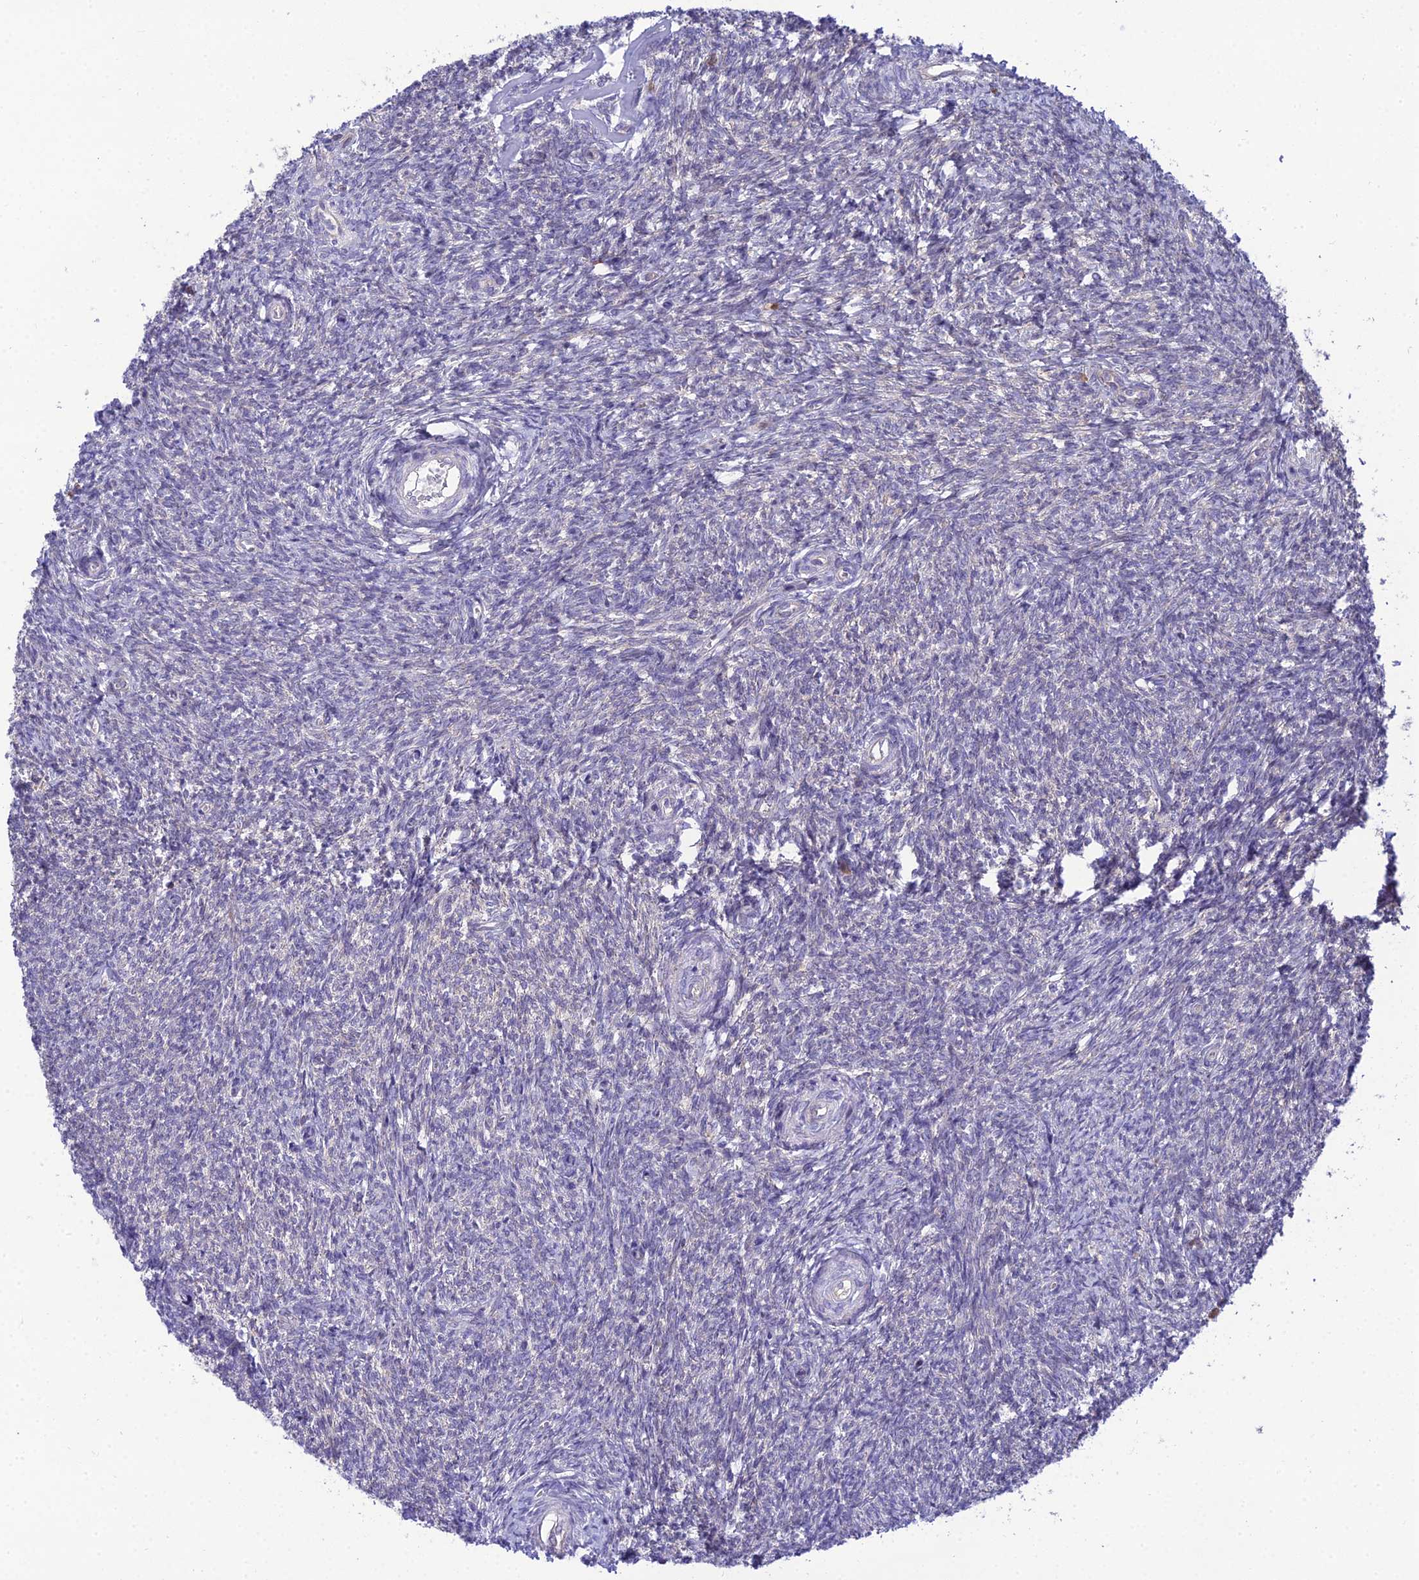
{"staining": {"intensity": "negative", "quantity": "none", "location": "none"}, "tissue": "ovary", "cell_type": "Ovarian stroma cells", "image_type": "normal", "snomed": [{"axis": "morphology", "description": "Normal tissue, NOS"}, {"axis": "topography", "description": "Ovary"}], "caption": "An IHC image of benign ovary is shown. There is no staining in ovarian stroma cells of ovary.", "gene": "CLCN7", "patient": {"sex": "female", "age": 44}}